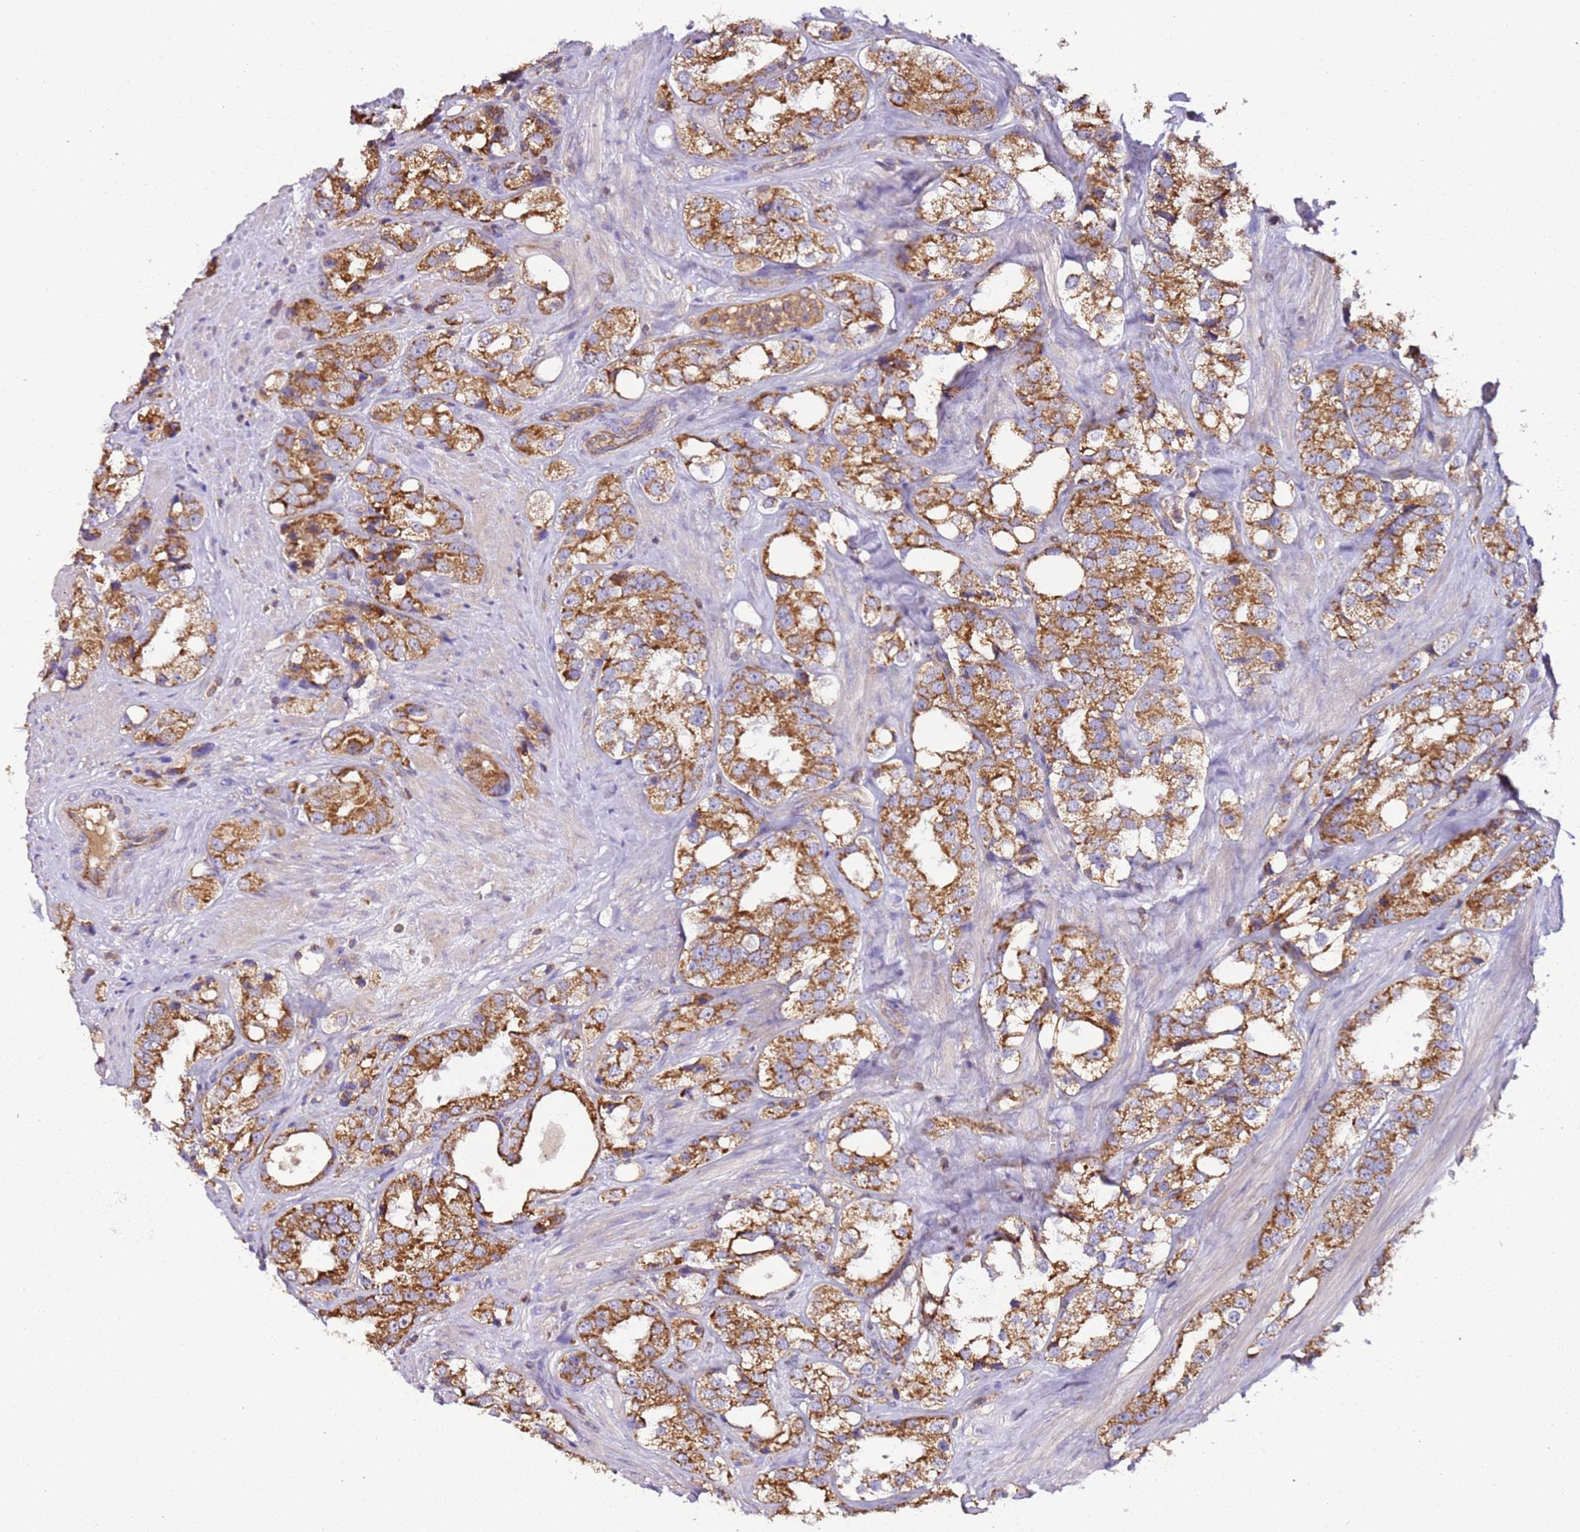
{"staining": {"intensity": "moderate", "quantity": ">75%", "location": "cytoplasmic/membranous"}, "tissue": "prostate cancer", "cell_type": "Tumor cells", "image_type": "cancer", "snomed": [{"axis": "morphology", "description": "Adenocarcinoma, NOS"}, {"axis": "topography", "description": "Prostate"}], "caption": "This micrograph shows immunohistochemistry staining of prostate adenocarcinoma, with medium moderate cytoplasmic/membranous expression in about >75% of tumor cells.", "gene": "RMND5A", "patient": {"sex": "male", "age": 79}}